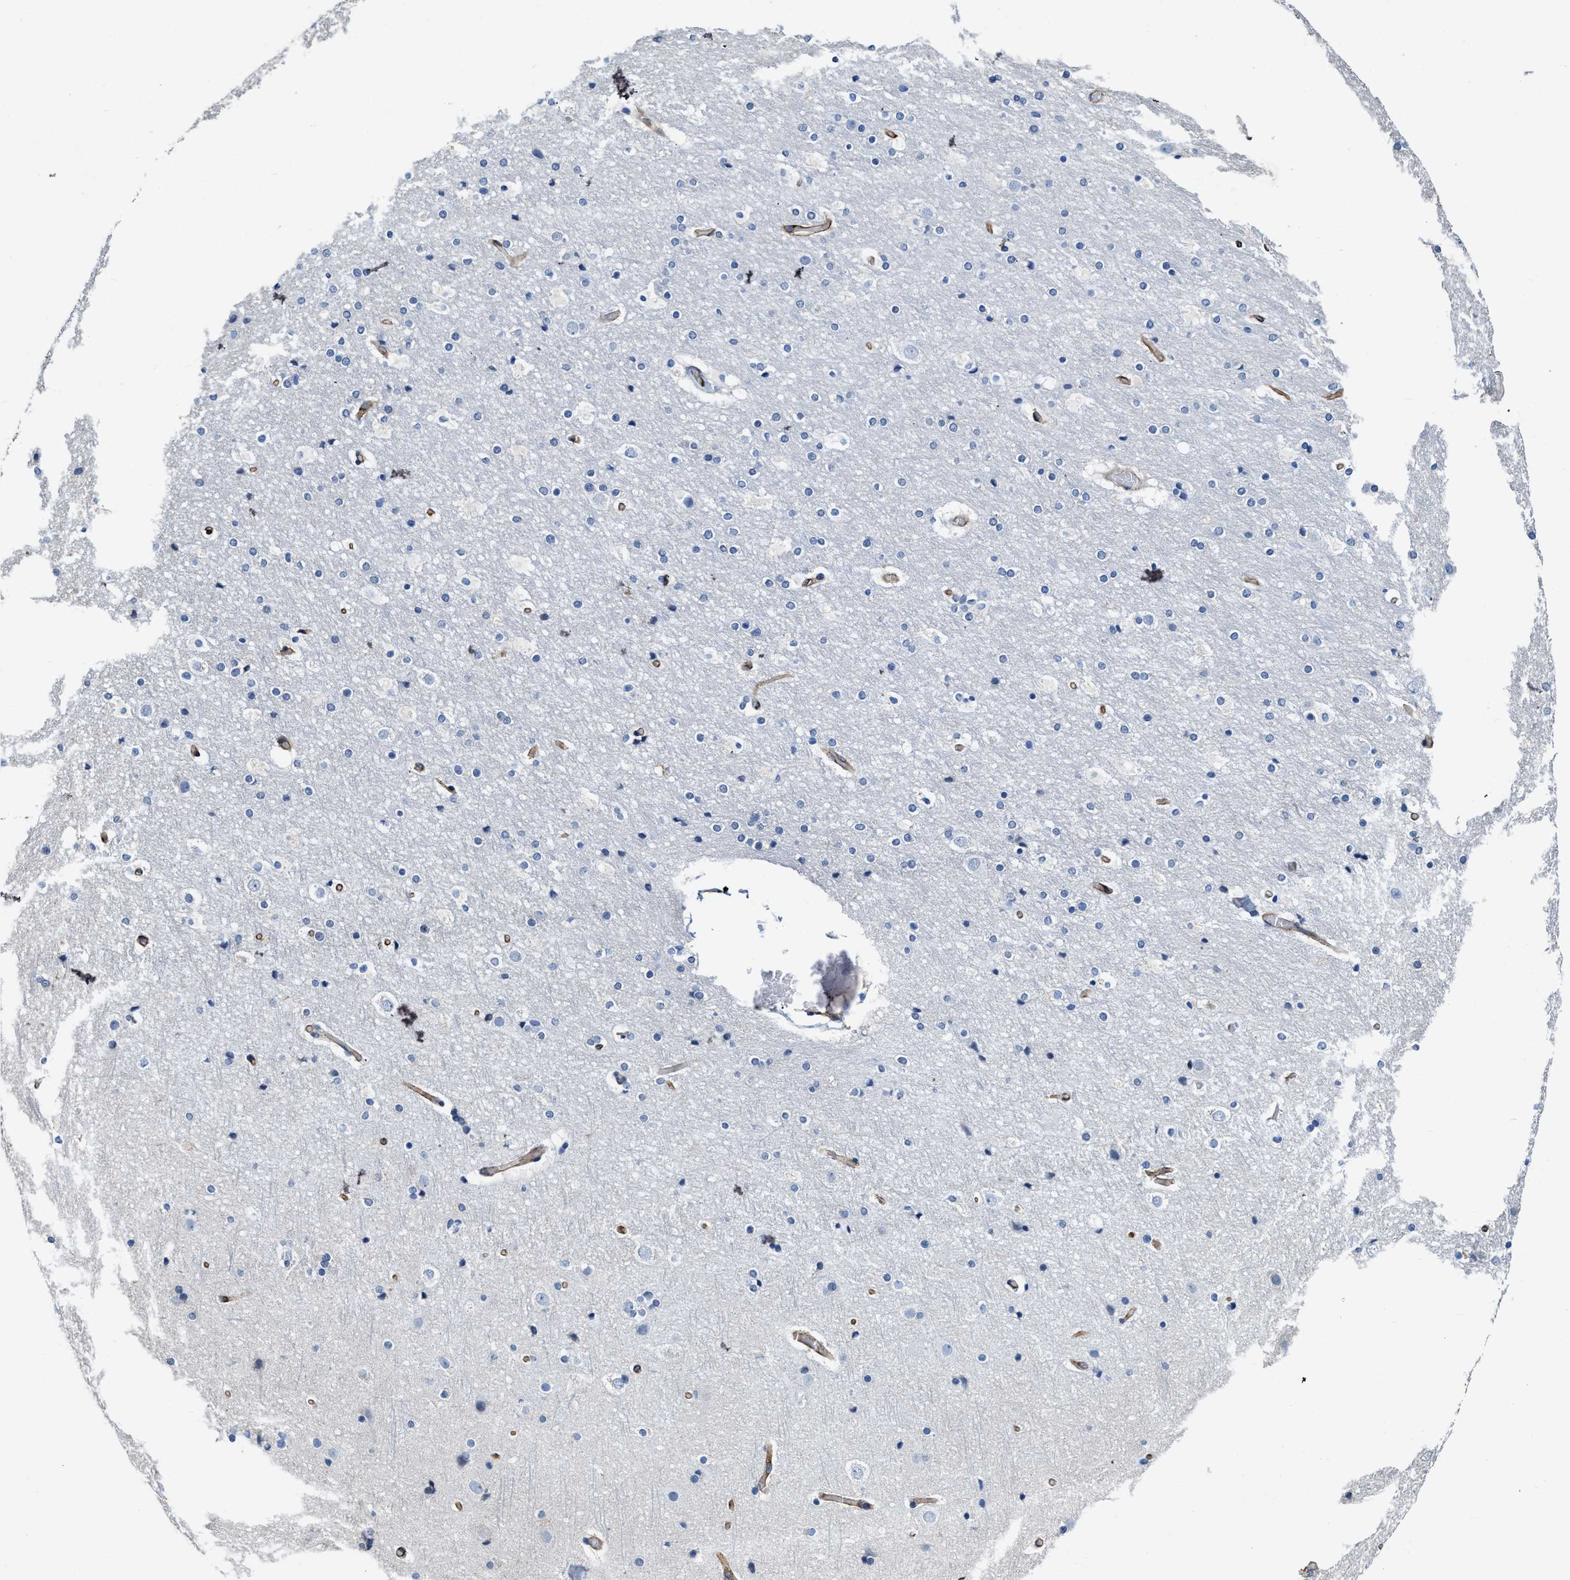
{"staining": {"intensity": "moderate", "quantity": "25%-75%", "location": "cytoplasmic/membranous"}, "tissue": "cerebral cortex", "cell_type": "Endothelial cells", "image_type": "normal", "snomed": [{"axis": "morphology", "description": "Normal tissue, NOS"}, {"axis": "topography", "description": "Cerebral cortex"}], "caption": "A brown stain labels moderate cytoplasmic/membranous positivity of a protein in endothelial cells of normal human cerebral cortex.", "gene": "C22orf42", "patient": {"sex": "male", "age": 57}}